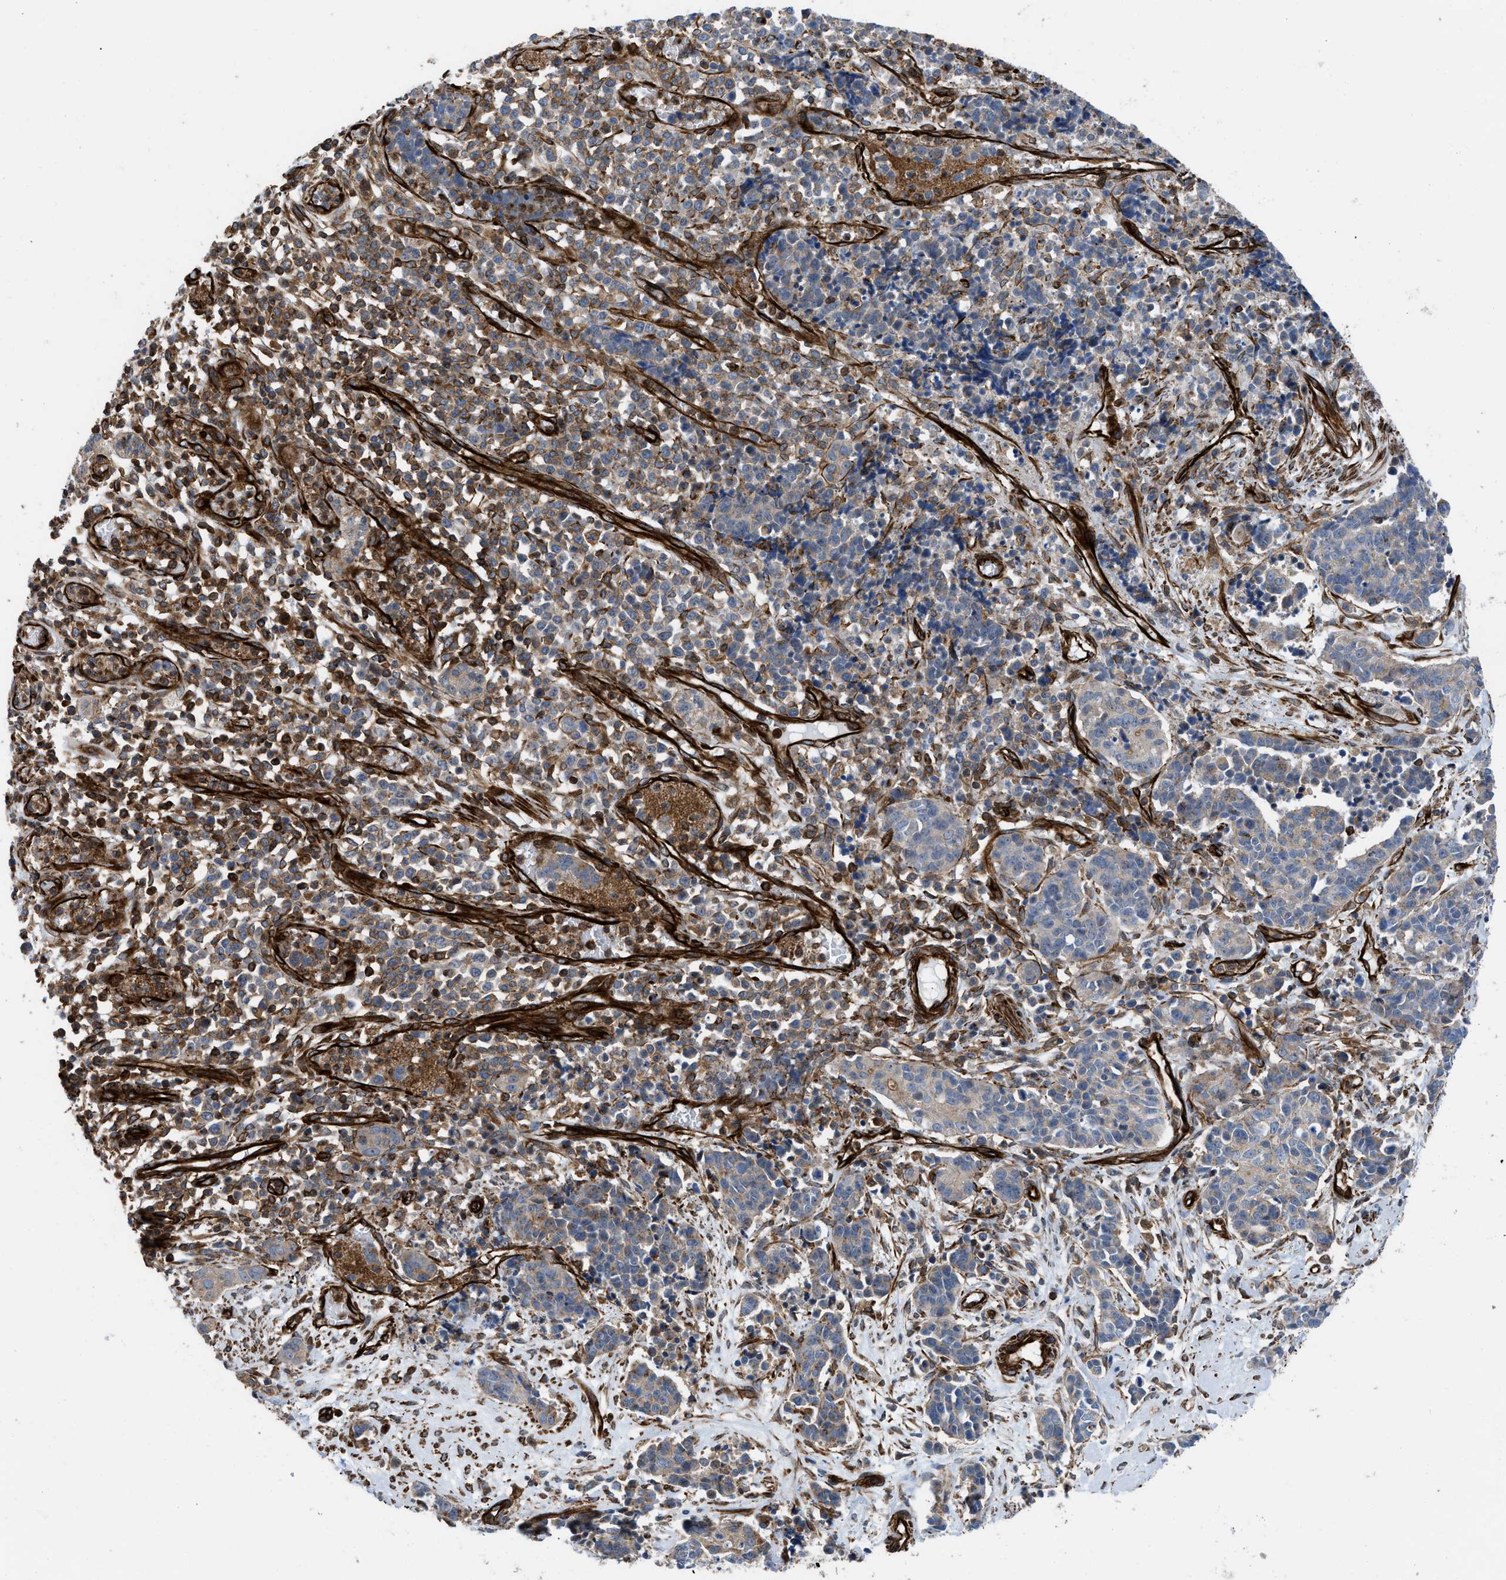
{"staining": {"intensity": "weak", "quantity": "25%-75%", "location": "cytoplasmic/membranous"}, "tissue": "cervical cancer", "cell_type": "Tumor cells", "image_type": "cancer", "snomed": [{"axis": "morphology", "description": "Squamous cell carcinoma, NOS"}, {"axis": "topography", "description": "Cervix"}], "caption": "About 25%-75% of tumor cells in human cervical cancer demonstrate weak cytoplasmic/membranous protein staining as visualized by brown immunohistochemical staining.", "gene": "PTPRE", "patient": {"sex": "female", "age": 35}}